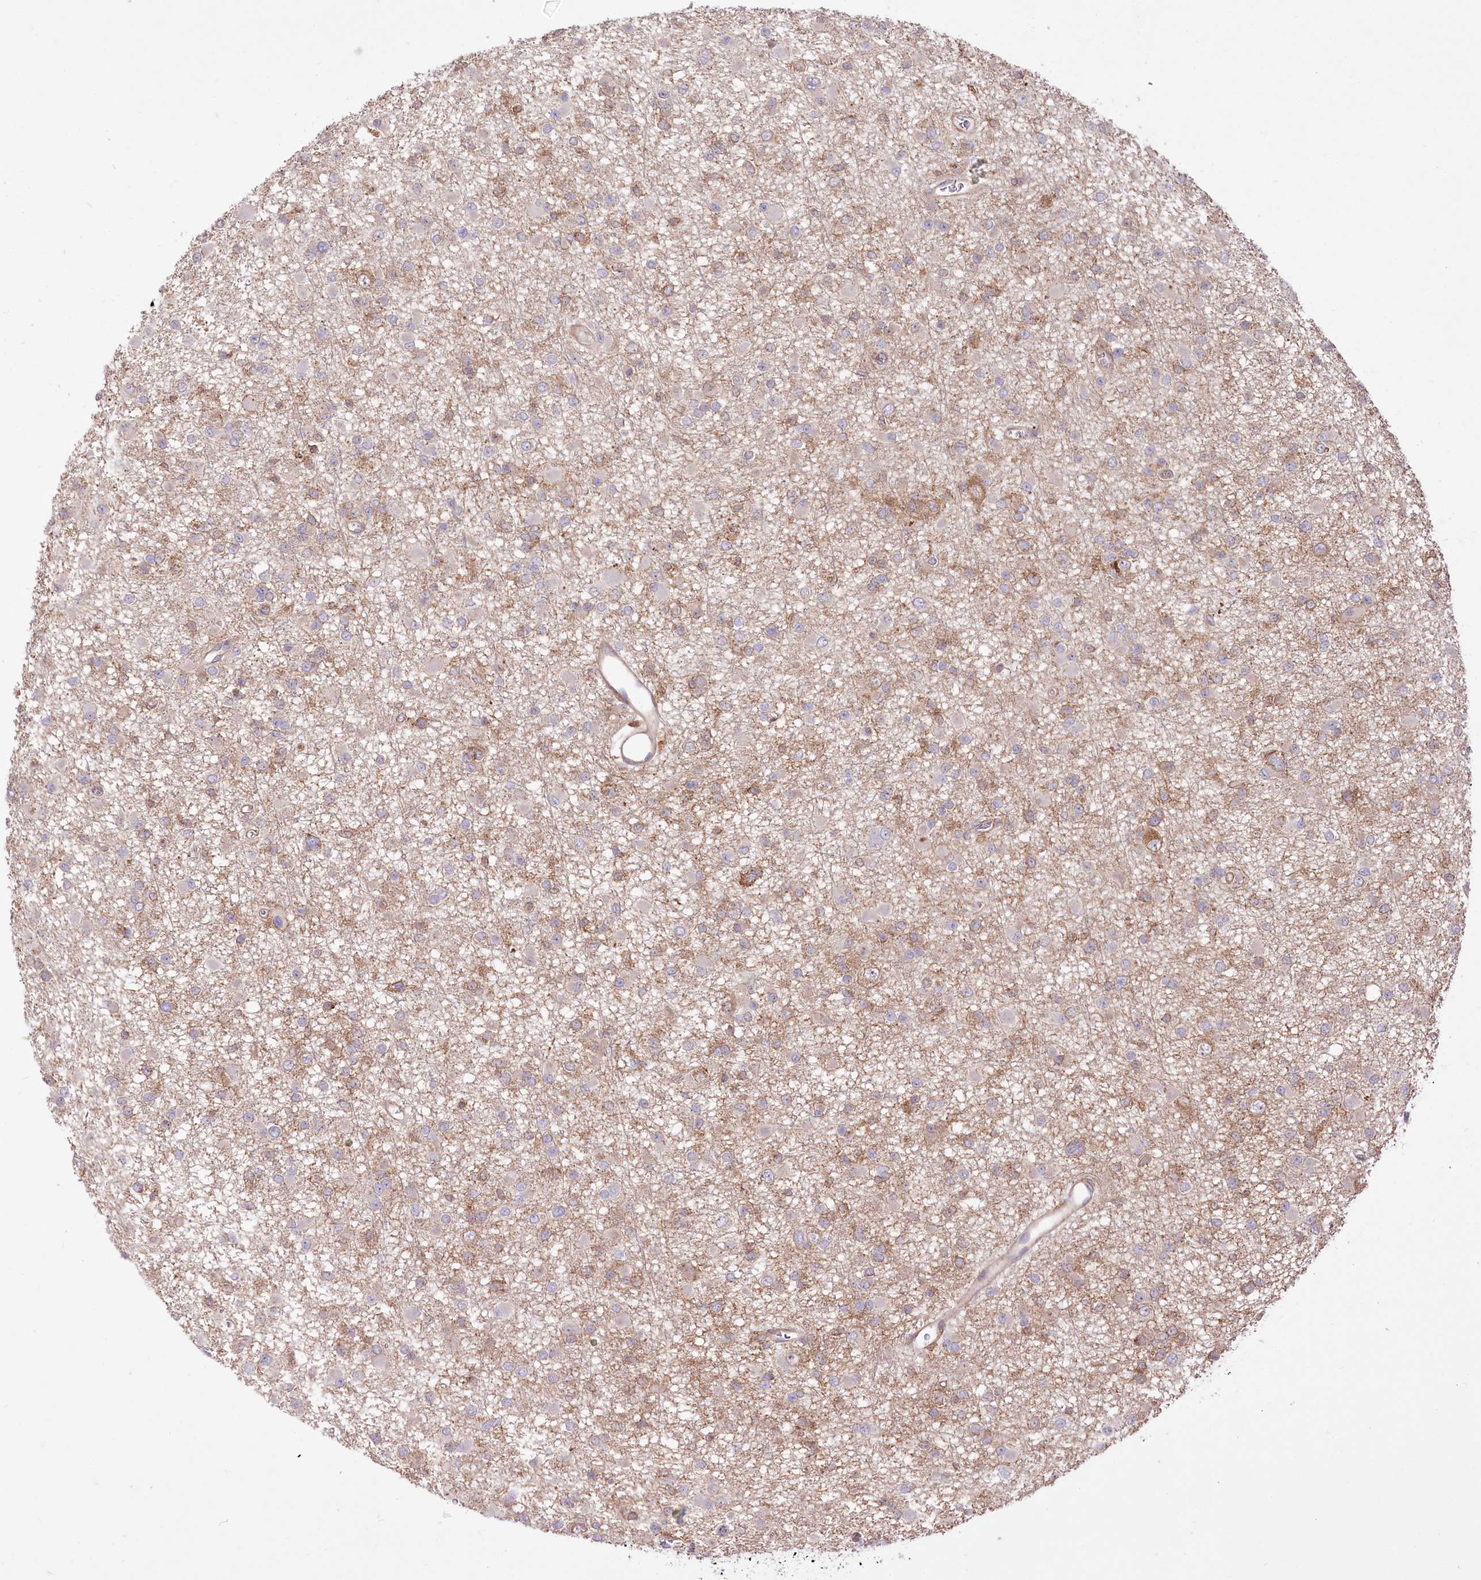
{"staining": {"intensity": "negative", "quantity": "none", "location": "none"}, "tissue": "glioma", "cell_type": "Tumor cells", "image_type": "cancer", "snomed": [{"axis": "morphology", "description": "Glioma, malignant, Low grade"}, {"axis": "topography", "description": "Brain"}], "caption": "Immunohistochemical staining of human glioma demonstrates no significant positivity in tumor cells. (DAB (3,3'-diaminobenzidine) immunohistochemistry, high magnification).", "gene": "XYLB", "patient": {"sex": "female", "age": 22}}